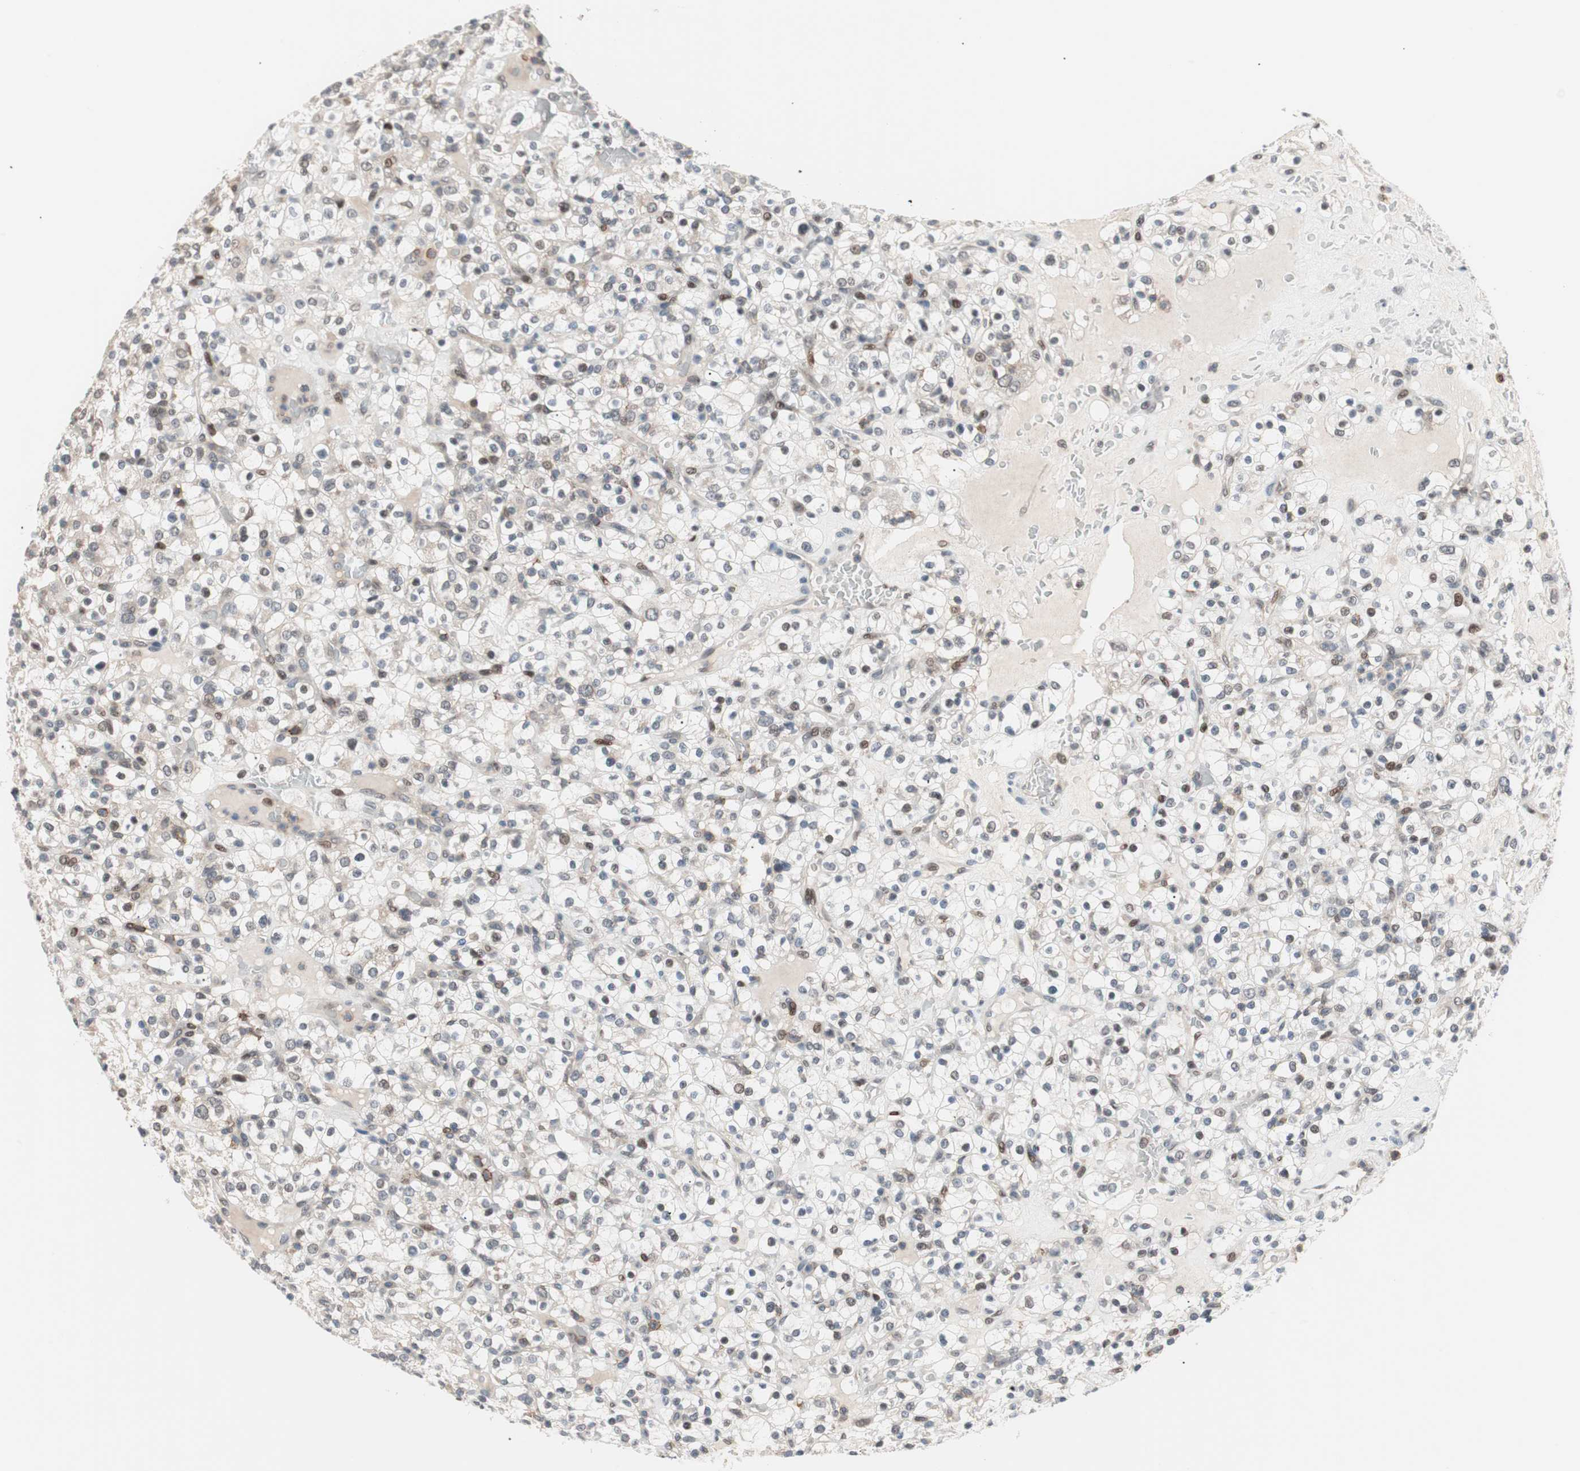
{"staining": {"intensity": "weak", "quantity": "<25%", "location": "nuclear"}, "tissue": "renal cancer", "cell_type": "Tumor cells", "image_type": "cancer", "snomed": [{"axis": "morphology", "description": "Normal tissue, NOS"}, {"axis": "morphology", "description": "Adenocarcinoma, NOS"}, {"axis": "topography", "description": "Kidney"}], "caption": "Tumor cells show no significant staining in adenocarcinoma (renal).", "gene": "POLH", "patient": {"sex": "female", "age": 72}}